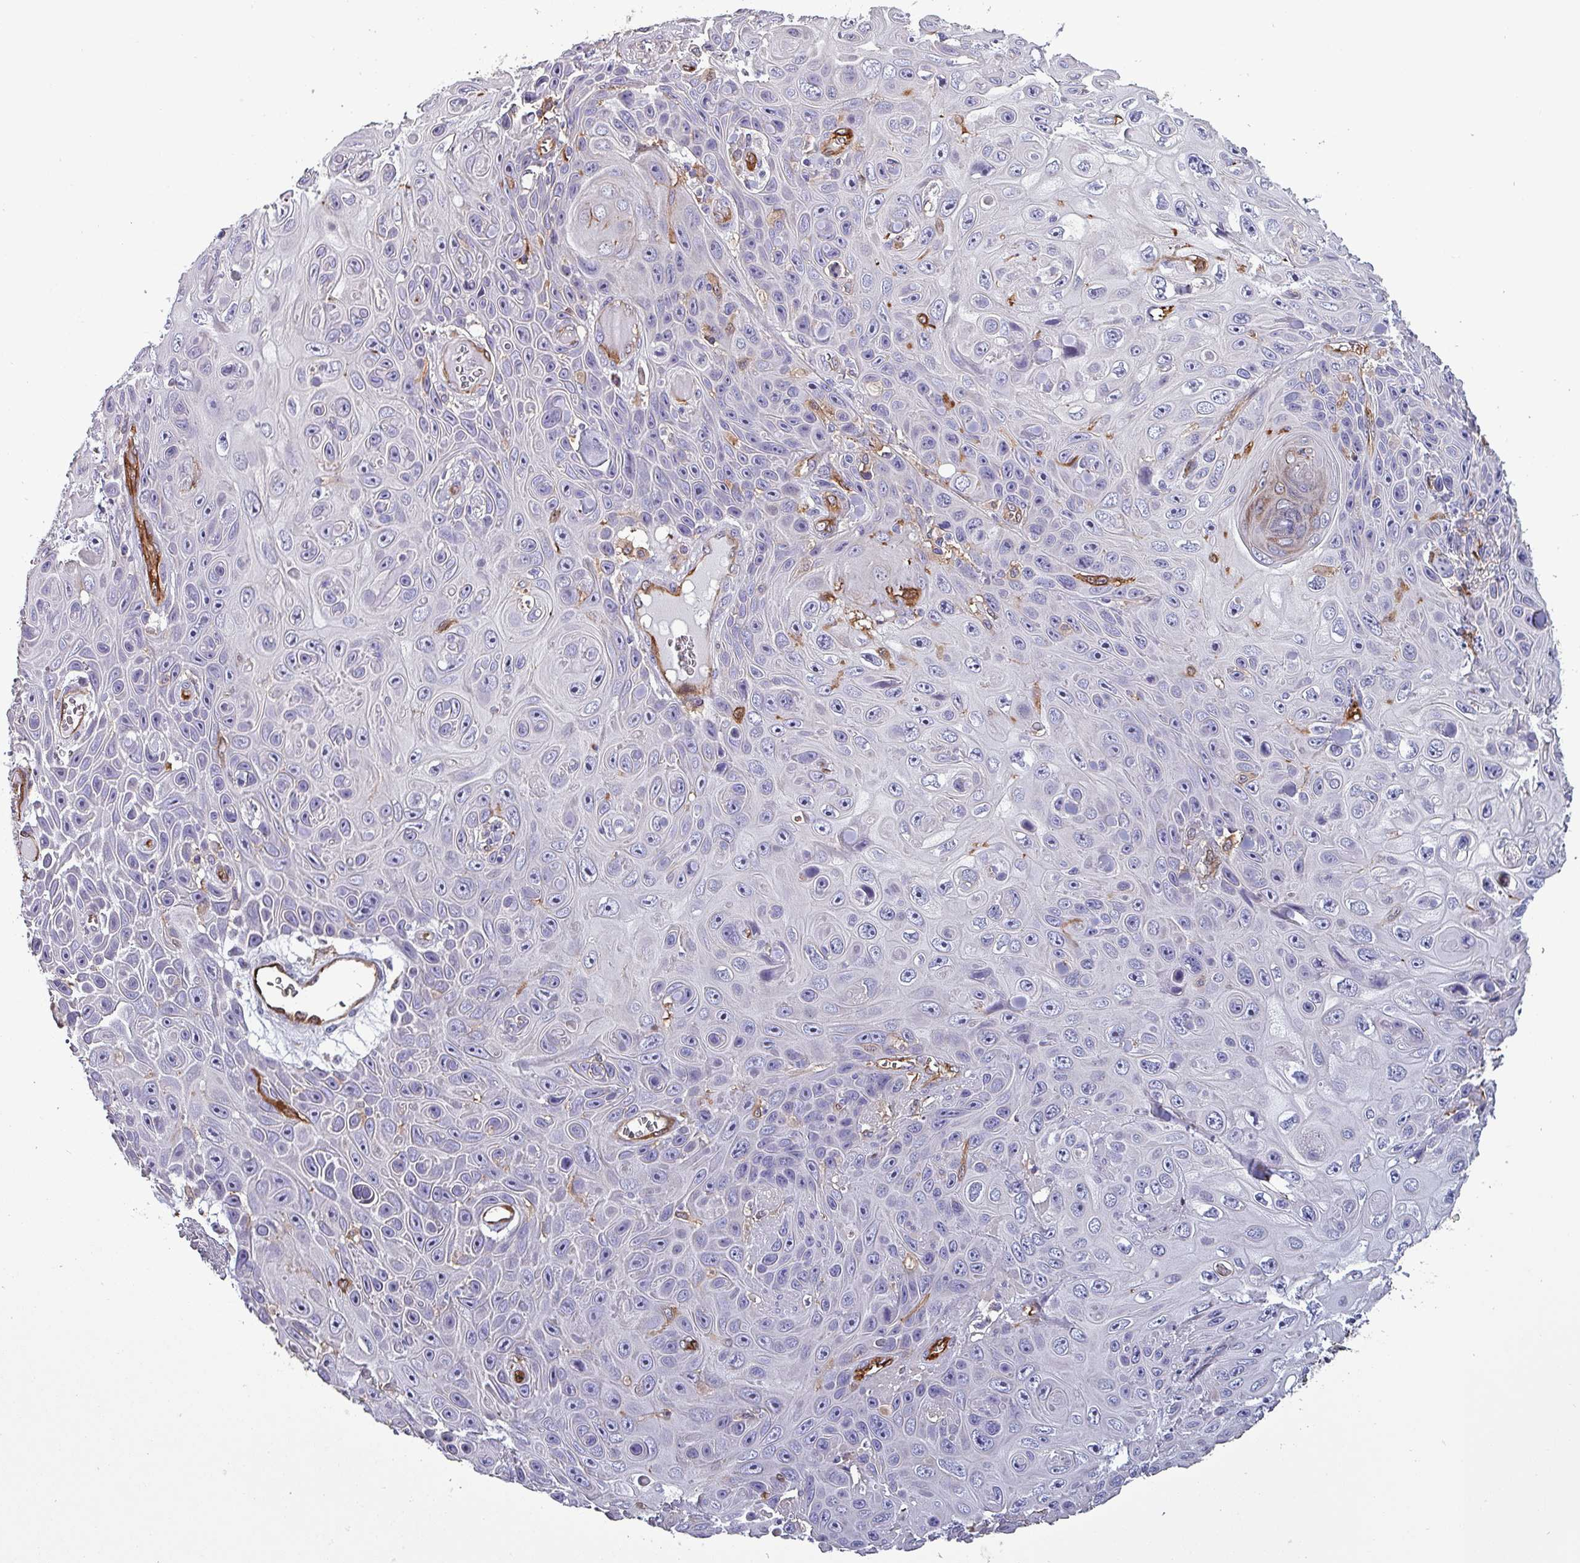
{"staining": {"intensity": "negative", "quantity": "none", "location": "none"}, "tissue": "skin cancer", "cell_type": "Tumor cells", "image_type": "cancer", "snomed": [{"axis": "morphology", "description": "Squamous cell carcinoma, NOS"}, {"axis": "topography", "description": "Skin"}], "caption": "Histopathology image shows no protein positivity in tumor cells of skin cancer (squamous cell carcinoma) tissue.", "gene": "SCIN", "patient": {"sex": "male", "age": 82}}